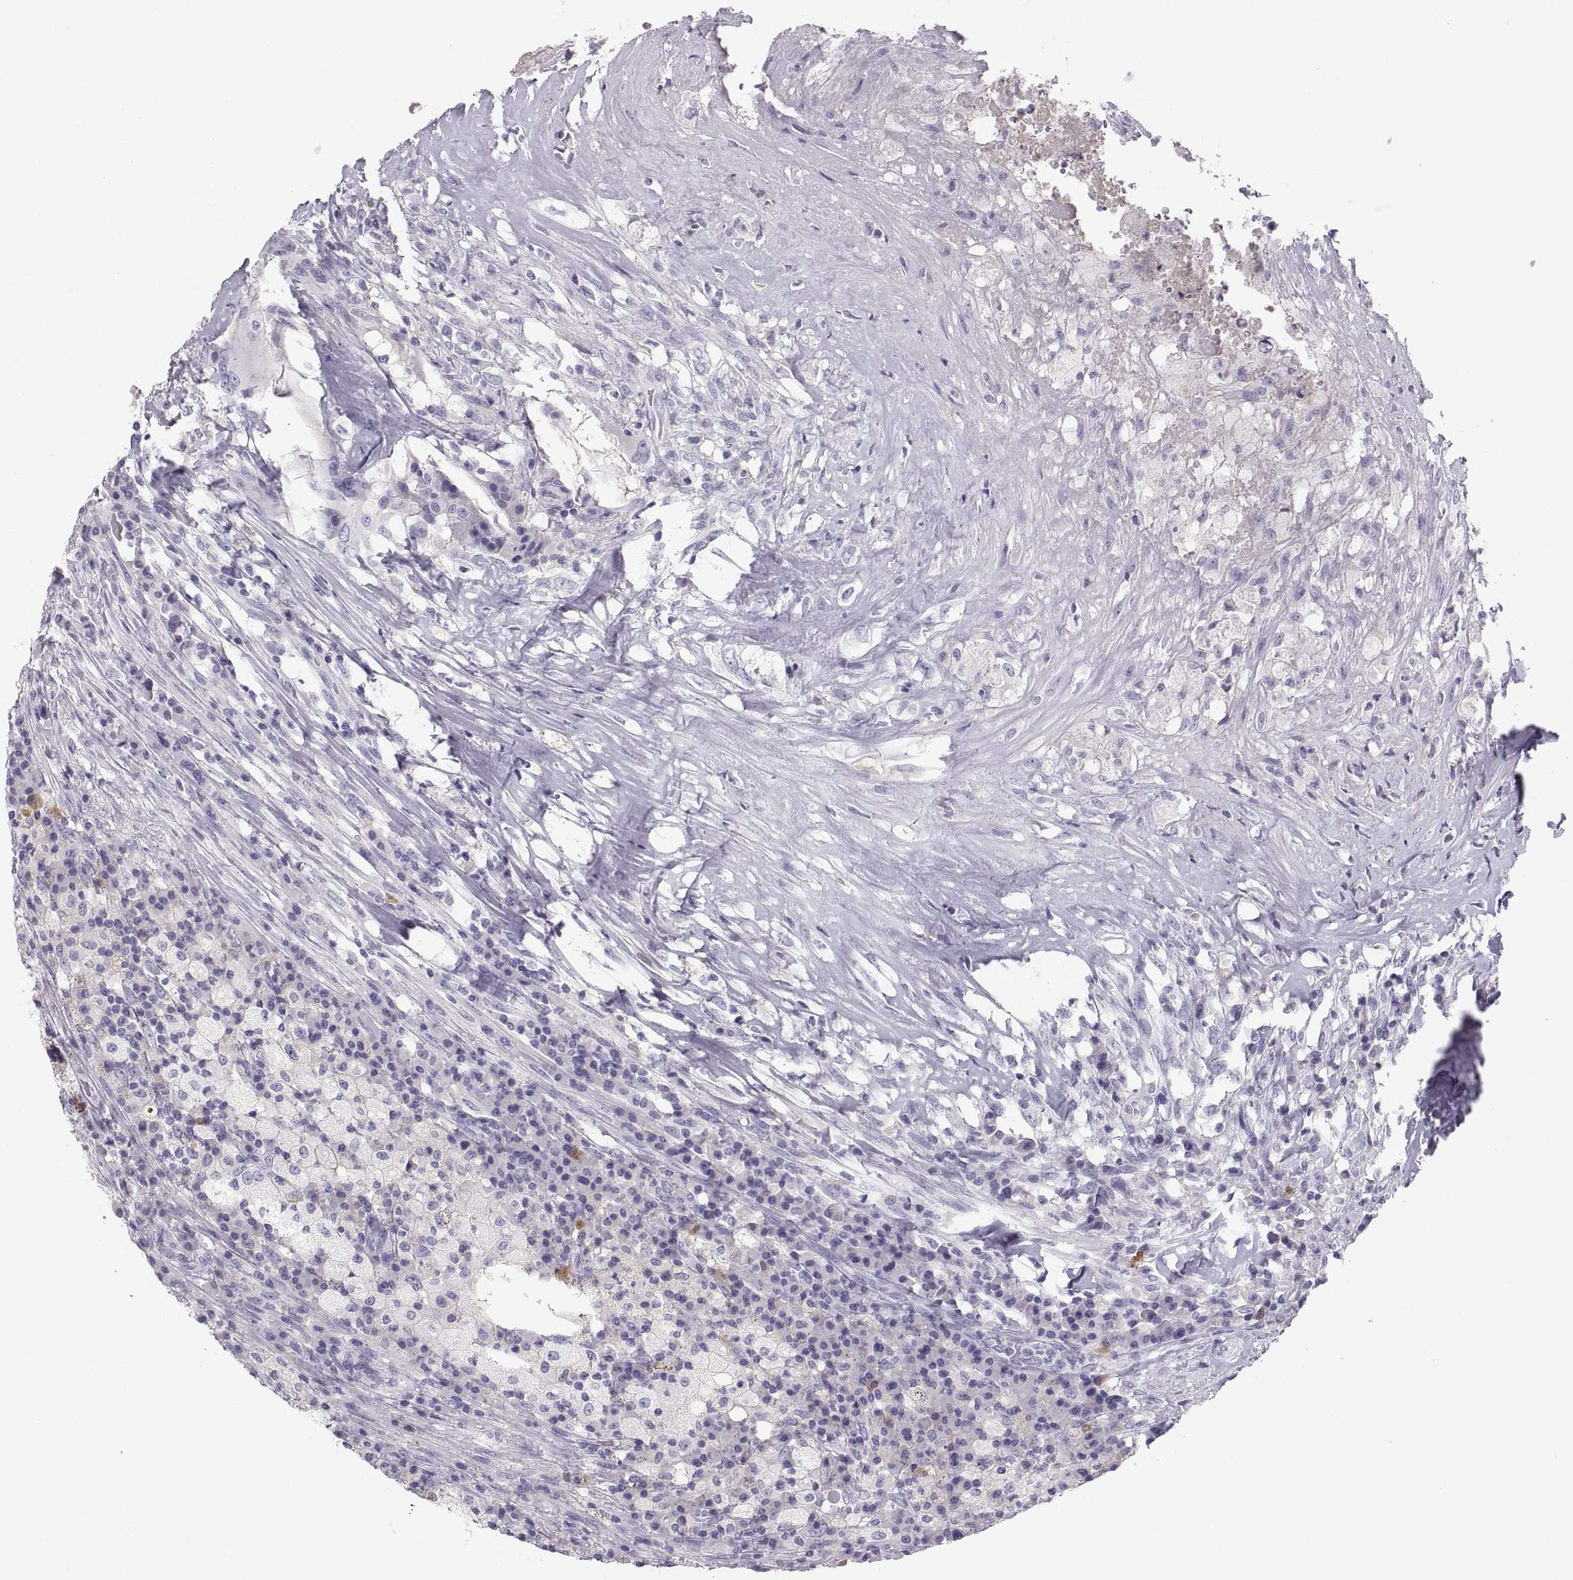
{"staining": {"intensity": "weak", "quantity": "25%-75%", "location": "cytoplasmic/membranous"}, "tissue": "testis cancer", "cell_type": "Tumor cells", "image_type": "cancer", "snomed": [{"axis": "morphology", "description": "Necrosis, NOS"}, {"axis": "morphology", "description": "Carcinoma, Embryonal, NOS"}, {"axis": "topography", "description": "Testis"}], "caption": "The histopathology image exhibits a brown stain indicating the presence of a protein in the cytoplasmic/membranous of tumor cells in testis cancer. (Stains: DAB in brown, nuclei in blue, Microscopy: brightfield microscopy at high magnification).", "gene": "MAGEB2", "patient": {"sex": "male", "age": 19}}